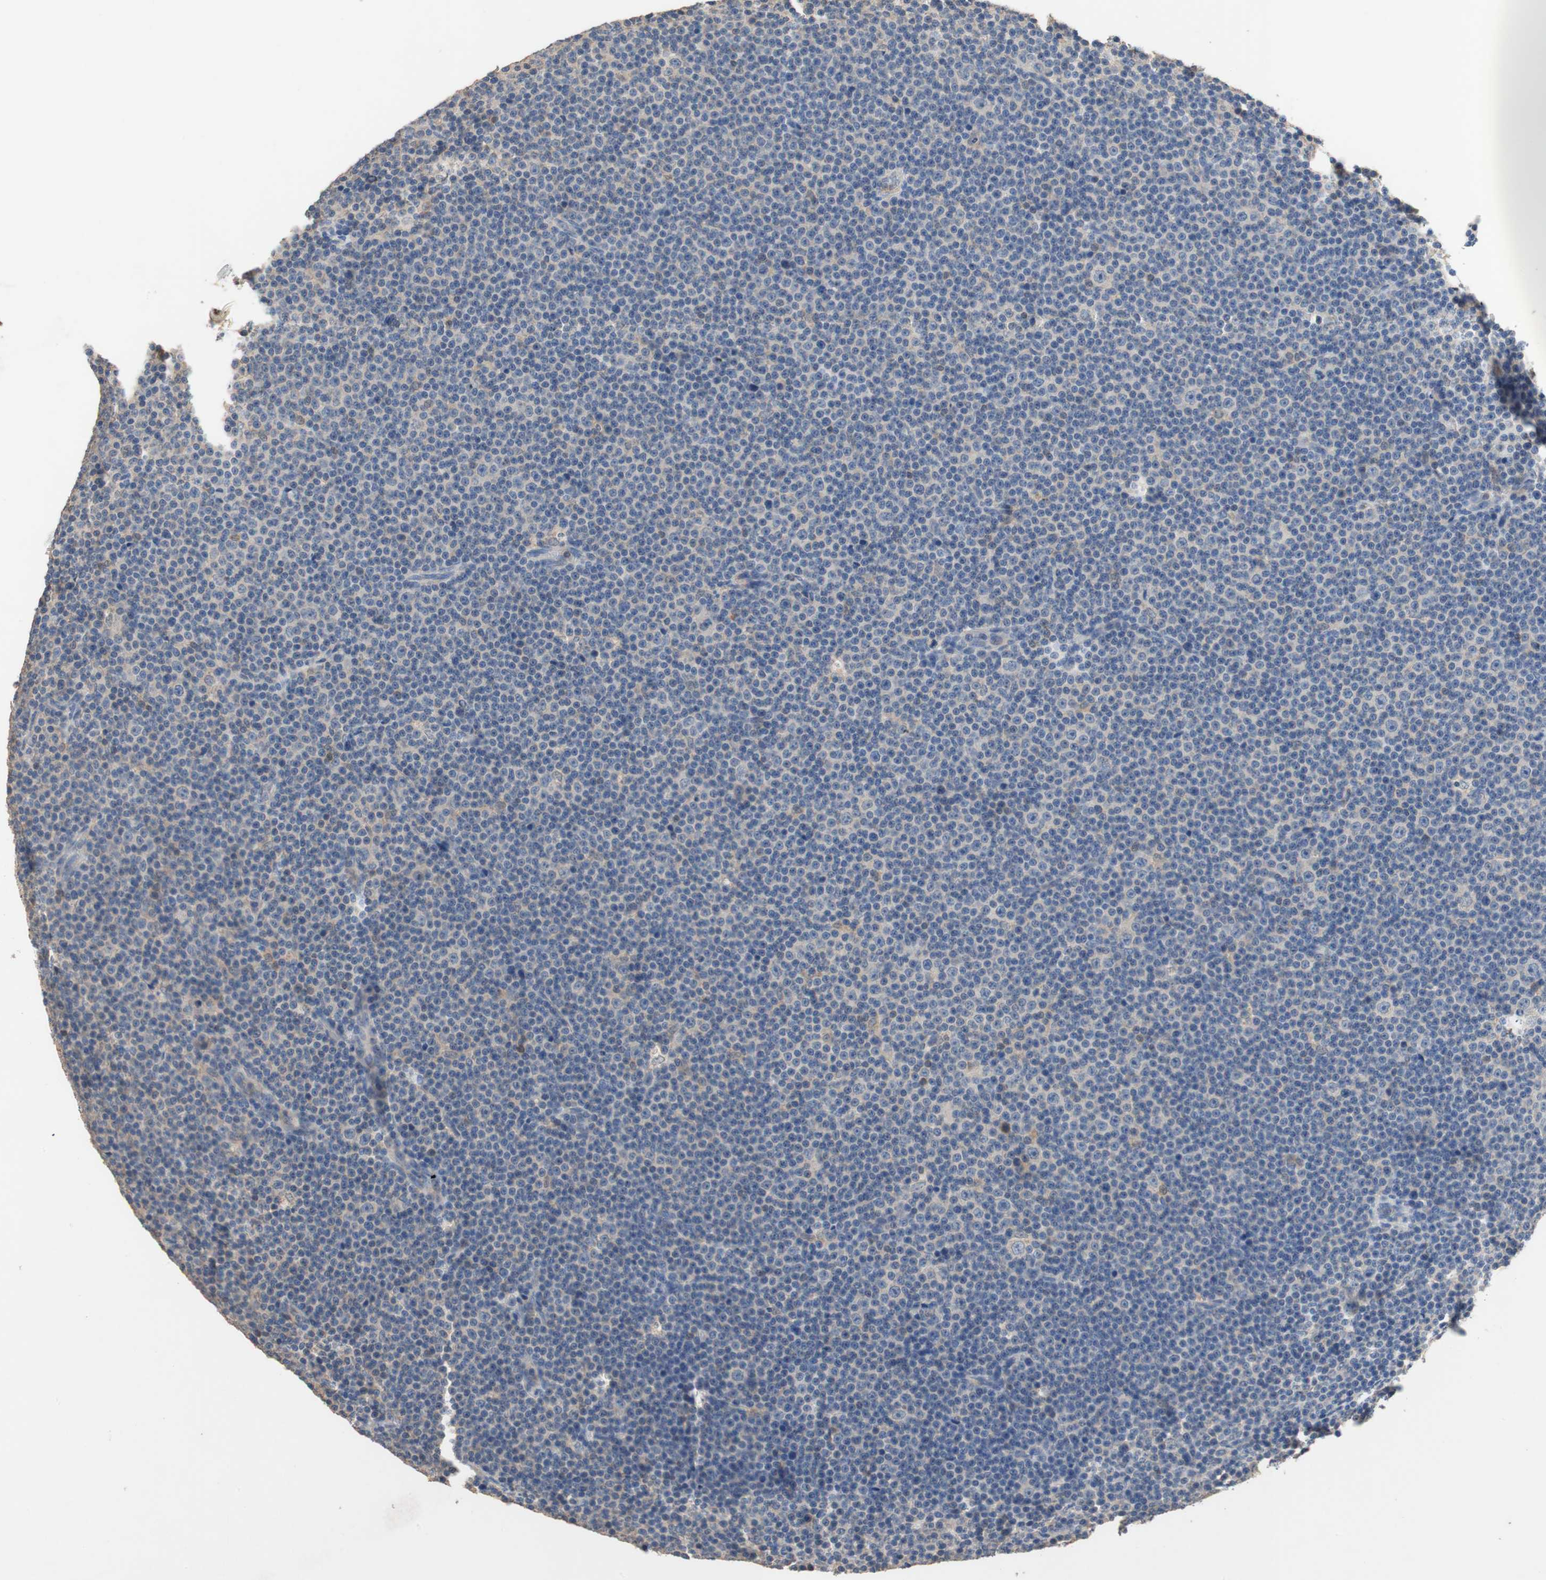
{"staining": {"intensity": "negative", "quantity": "none", "location": "none"}, "tissue": "lymphoma", "cell_type": "Tumor cells", "image_type": "cancer", "snomed": [{"axis": "morphology", "description": "Malignant lymphoma, non-Hodgkin's type, Low grade"}, {"axis": "topography", "description": "Lymph node"}], "caption": "Tumor cells are negative for protein expression in human lymphoma.", "gene": "ADAP1", "patient": {"sex": "female", "age": 67}}